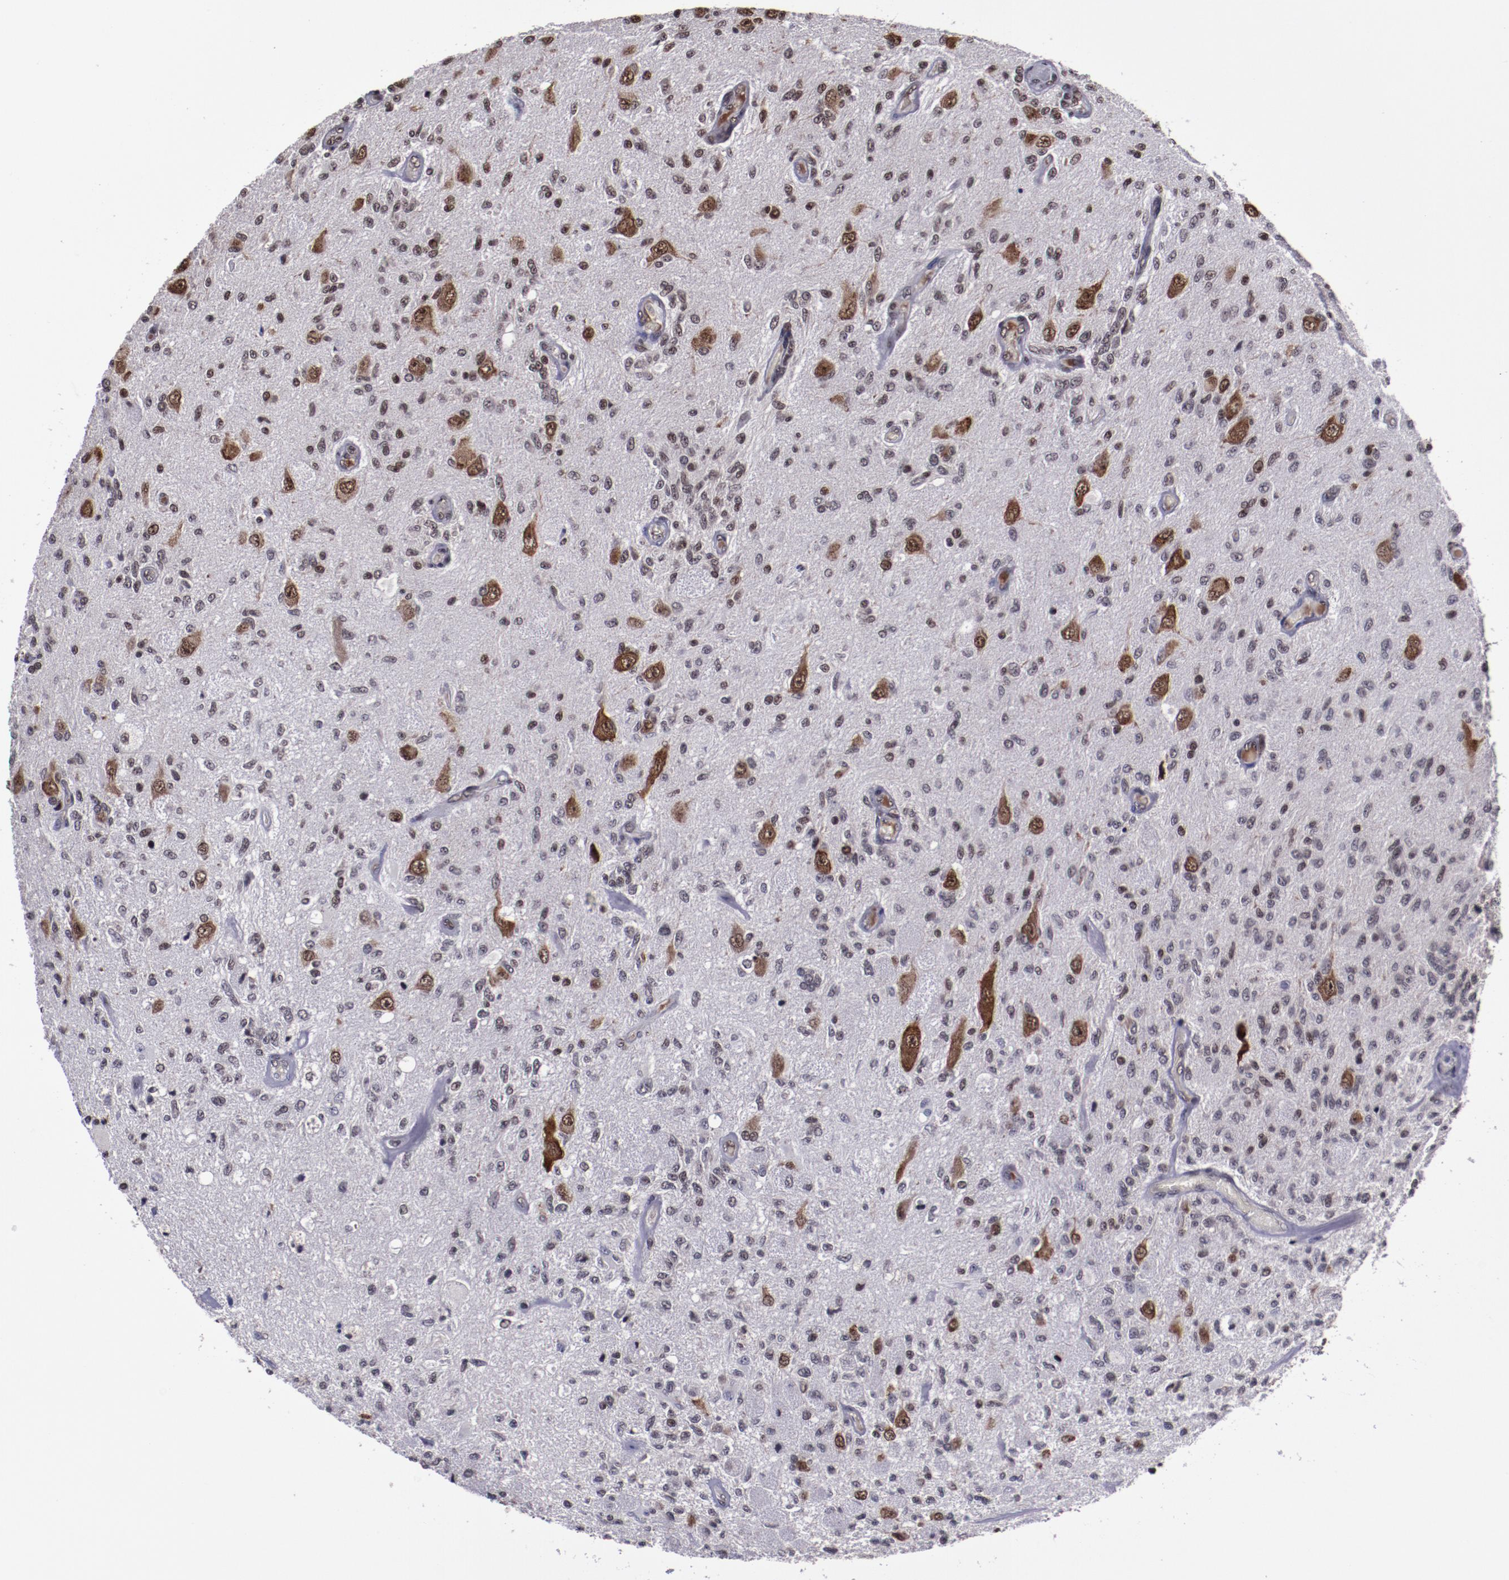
{"staining": {"intensity": "moderate", "quantity": ">75%", "location": "nuclear"}, "tissue": "glioma", "cell_type": "Tumor cells", "image_type": "cancer", "snomed": [{"axis": "morphology", "description": "Normal tissue, NOS"}, {"axis": "morphology", "description": "Glioma, malignant, High grade"}, {"axis": "topography", "description": "Cerebral cortex"}], "caption": "Glioma stained for a protein exhibits moderate nuclear positivity in tumor cells.", "gene": "ERH", "patient": {"sex": "male", "age": 77}}